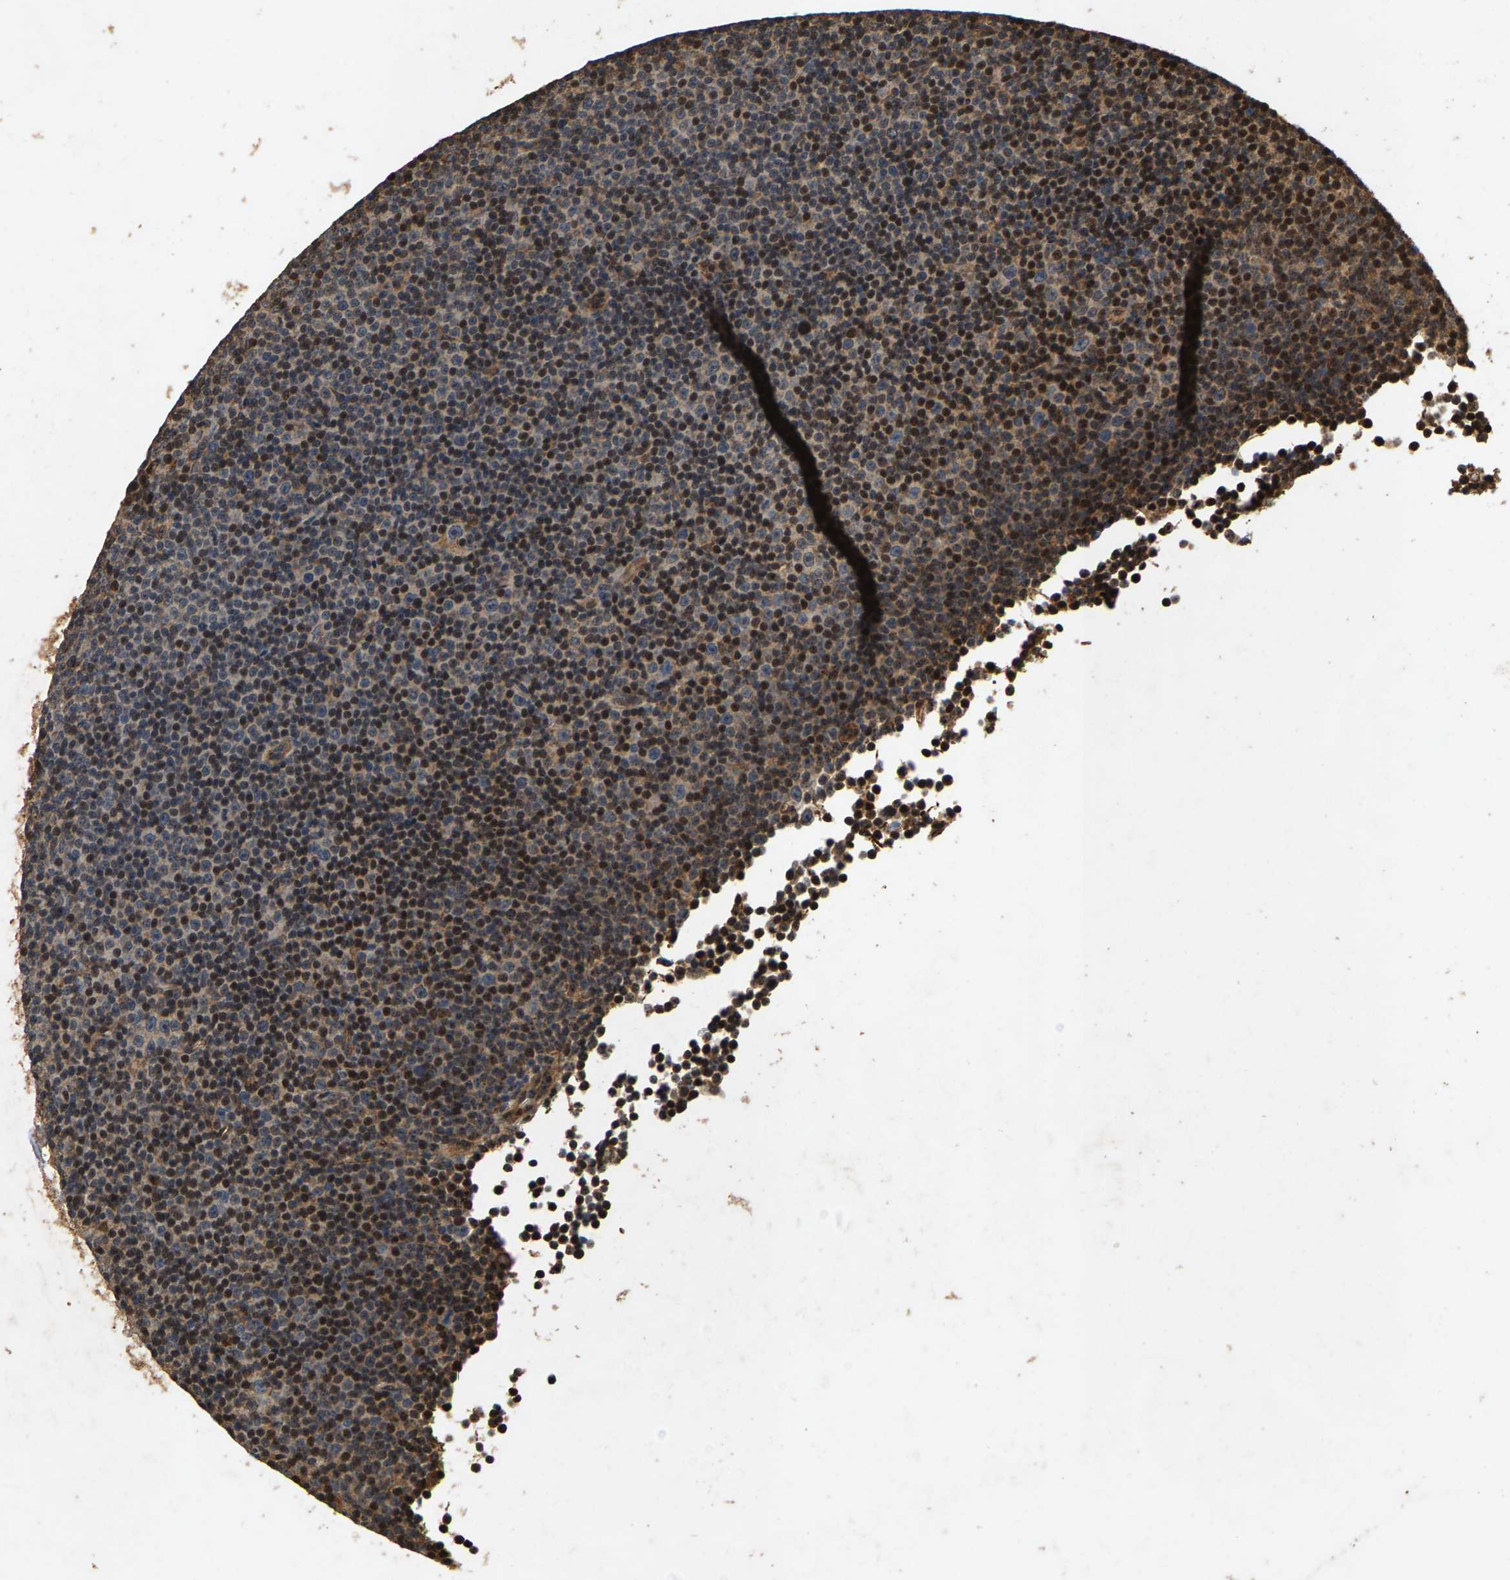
{"staining": {"intensity": "moderate", "quantity": "25%-75%", "location": "nuclear"}, "tissue": "lymphoma", "cell_type": "Tumor cells", "image_type": "cancer", "snomed": [{"axis": "morphology", "description": "Malignant lymphoma, non-Hodgkin's type, Low grade"}, {"axis": "topography", "description": "Lymph node"}], "caption": "Protein staining demonstrates moderate nuclear staining in about 25%-75% of tumor cells in low-grade malignant lymphoma, non-Hodgkin's type. (brown staining indicates protein expression, while blue staining denotes nuclei).", "gene": "CIDEC", "patient": {"sex": "female", "age": 67}}